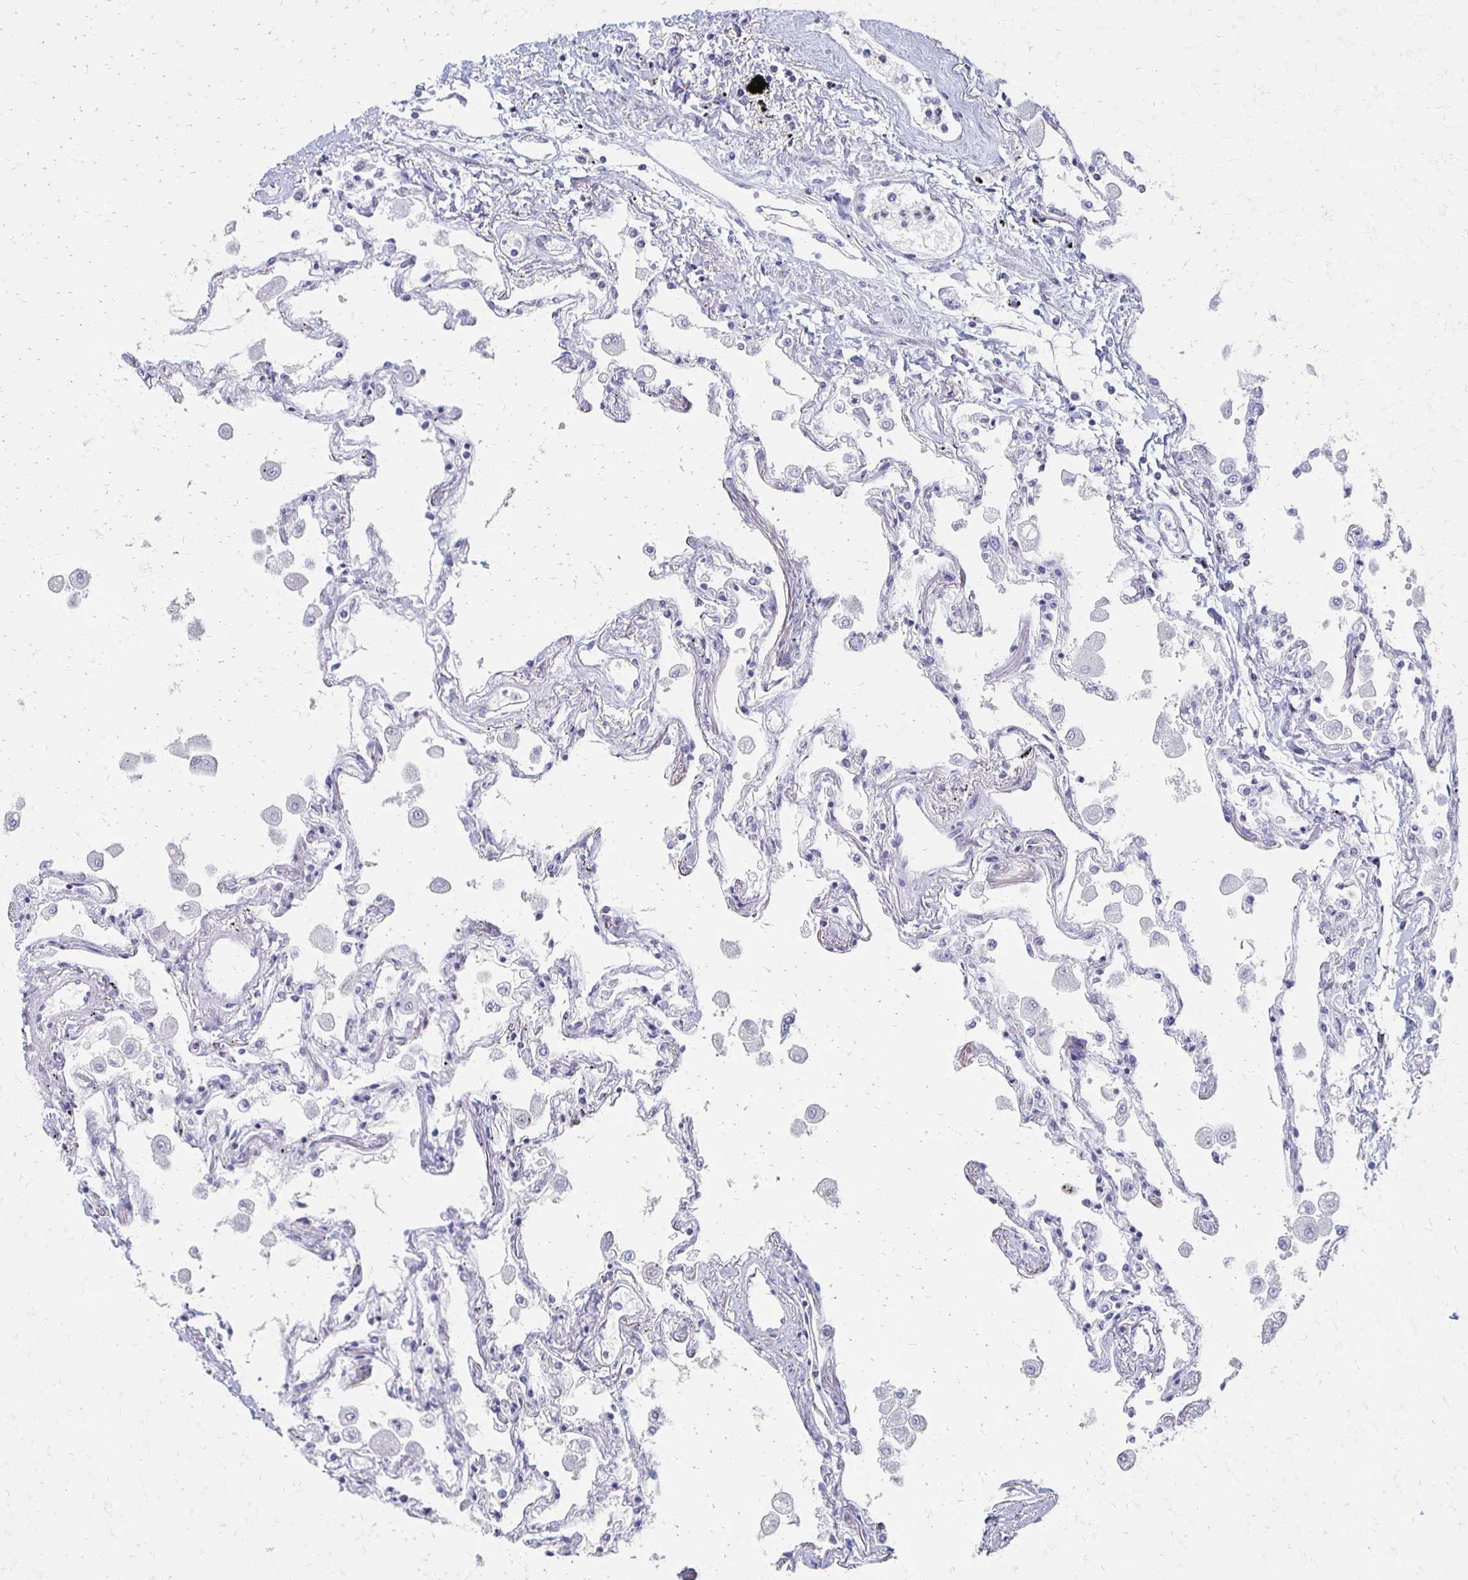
{"staining": {"intensity": "negative", "quantity": "none", "location": "none"}, "tissue": "lung", "cell_type": "Alveolar cells", "image_type": "normal", "snomed": [{"axis": "morphology", "description": "Normal tissue, NOS"}, {"axis": "morphology", "description": "Adenocarcinoma, NOS"}, {"axis": "topography", "description": "Cartilage tissue"}, {"axis": "topography", "description": "Lung"}], "caption": "This is a micrograph of immunohistochemistry staining of unremarkable lung, which shows no staining in alveolar cells.", "gene": "CXCR2", "patient": {"sex": "female", "age": 67}}